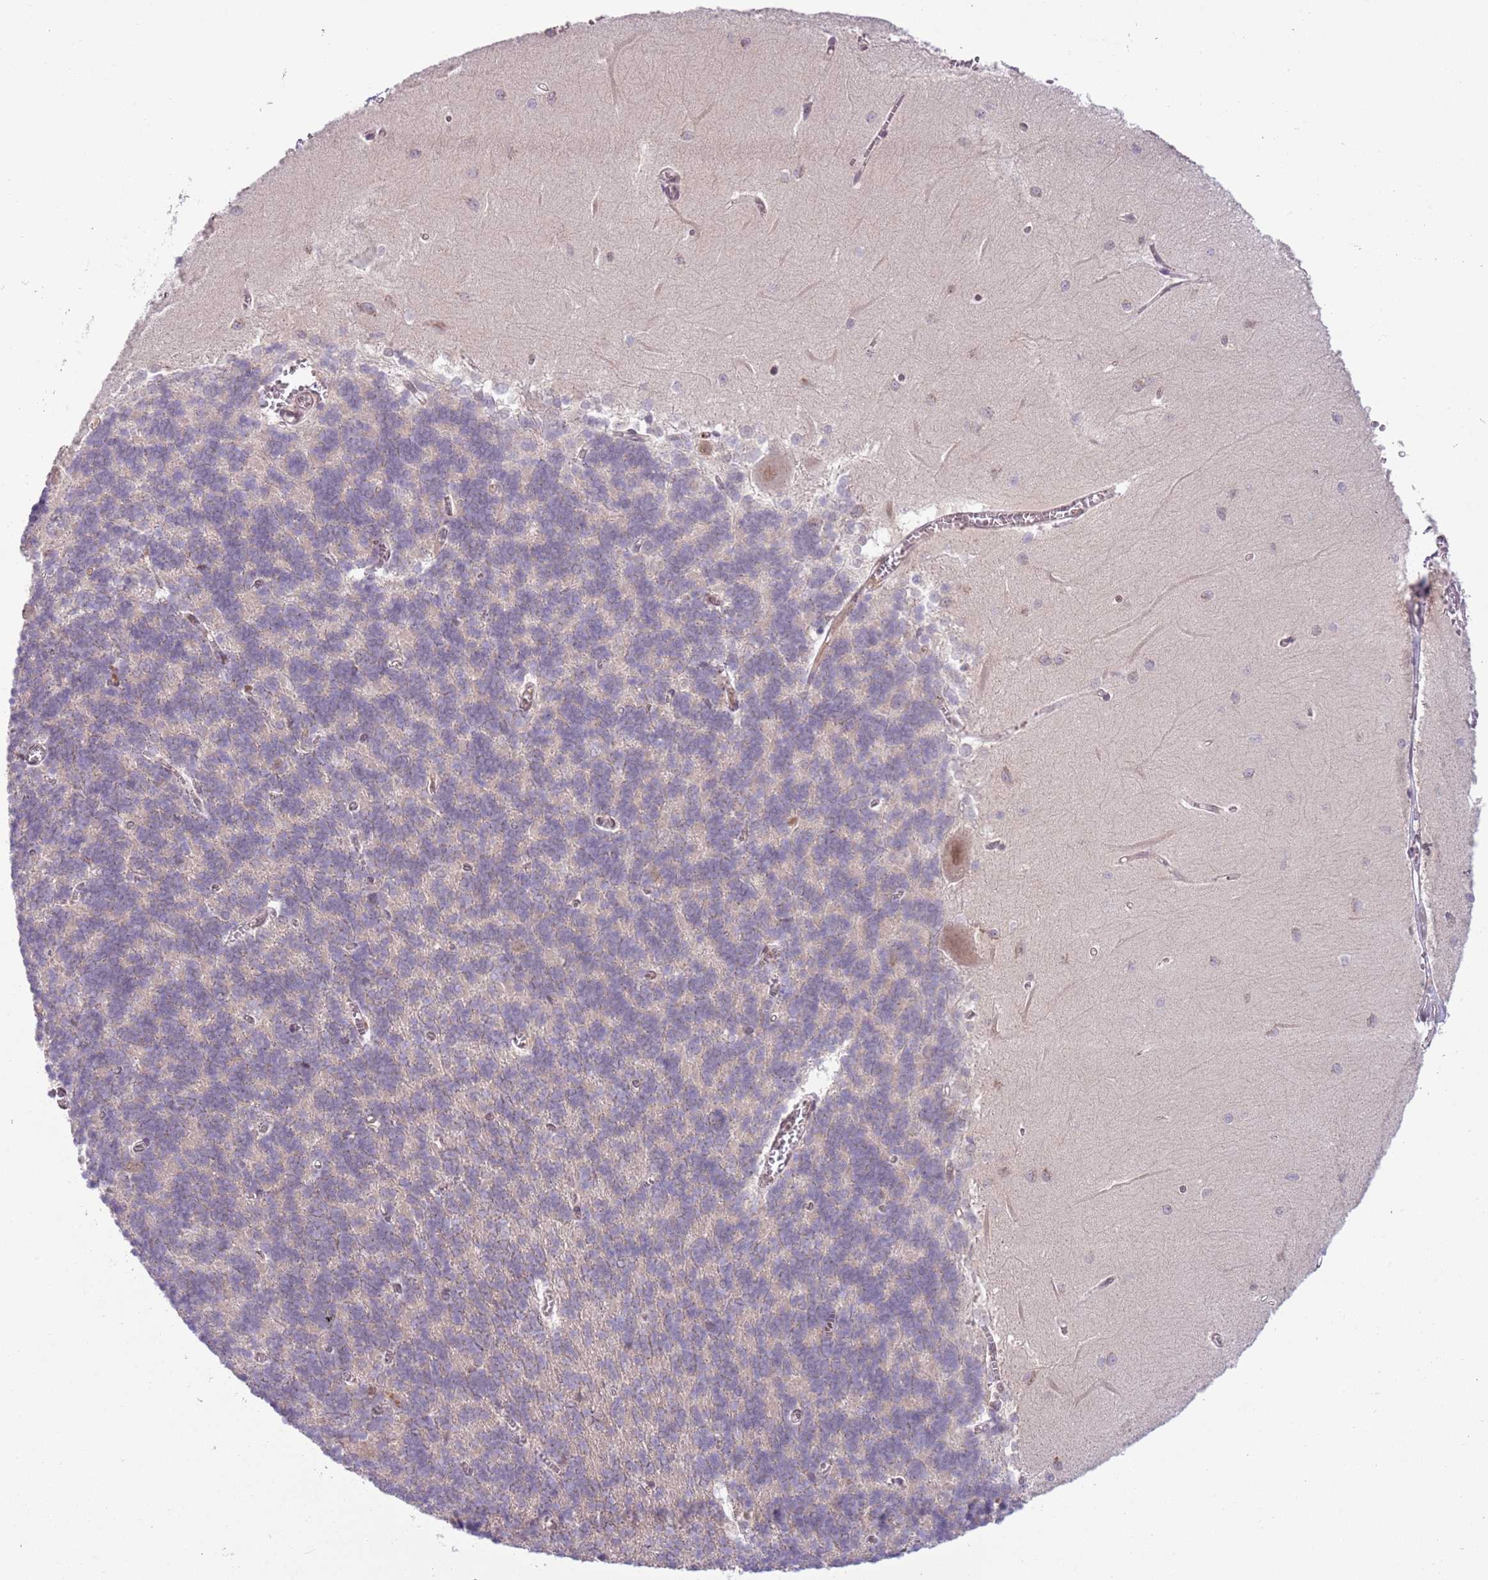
{"staining": {"intensity": "negative", "quantity": "none", "location": "none"}, "tissue": "cerebellum", "cell_type": "Cells in granular layer", "image_type": "normal", "snomed": [{"axis": "morphology", "description": "Normal tissue, NOS"}, {"axis": "topography", "description": "Cerebellum"}], "caption": "Immunohistochemistry photomicrograph of normal human cerebellum stained for a protein (brown), which reveals no expression in cells in granular layer.", "gene": "TM2D1", "patient": {"sex": "male", "age": 37}}